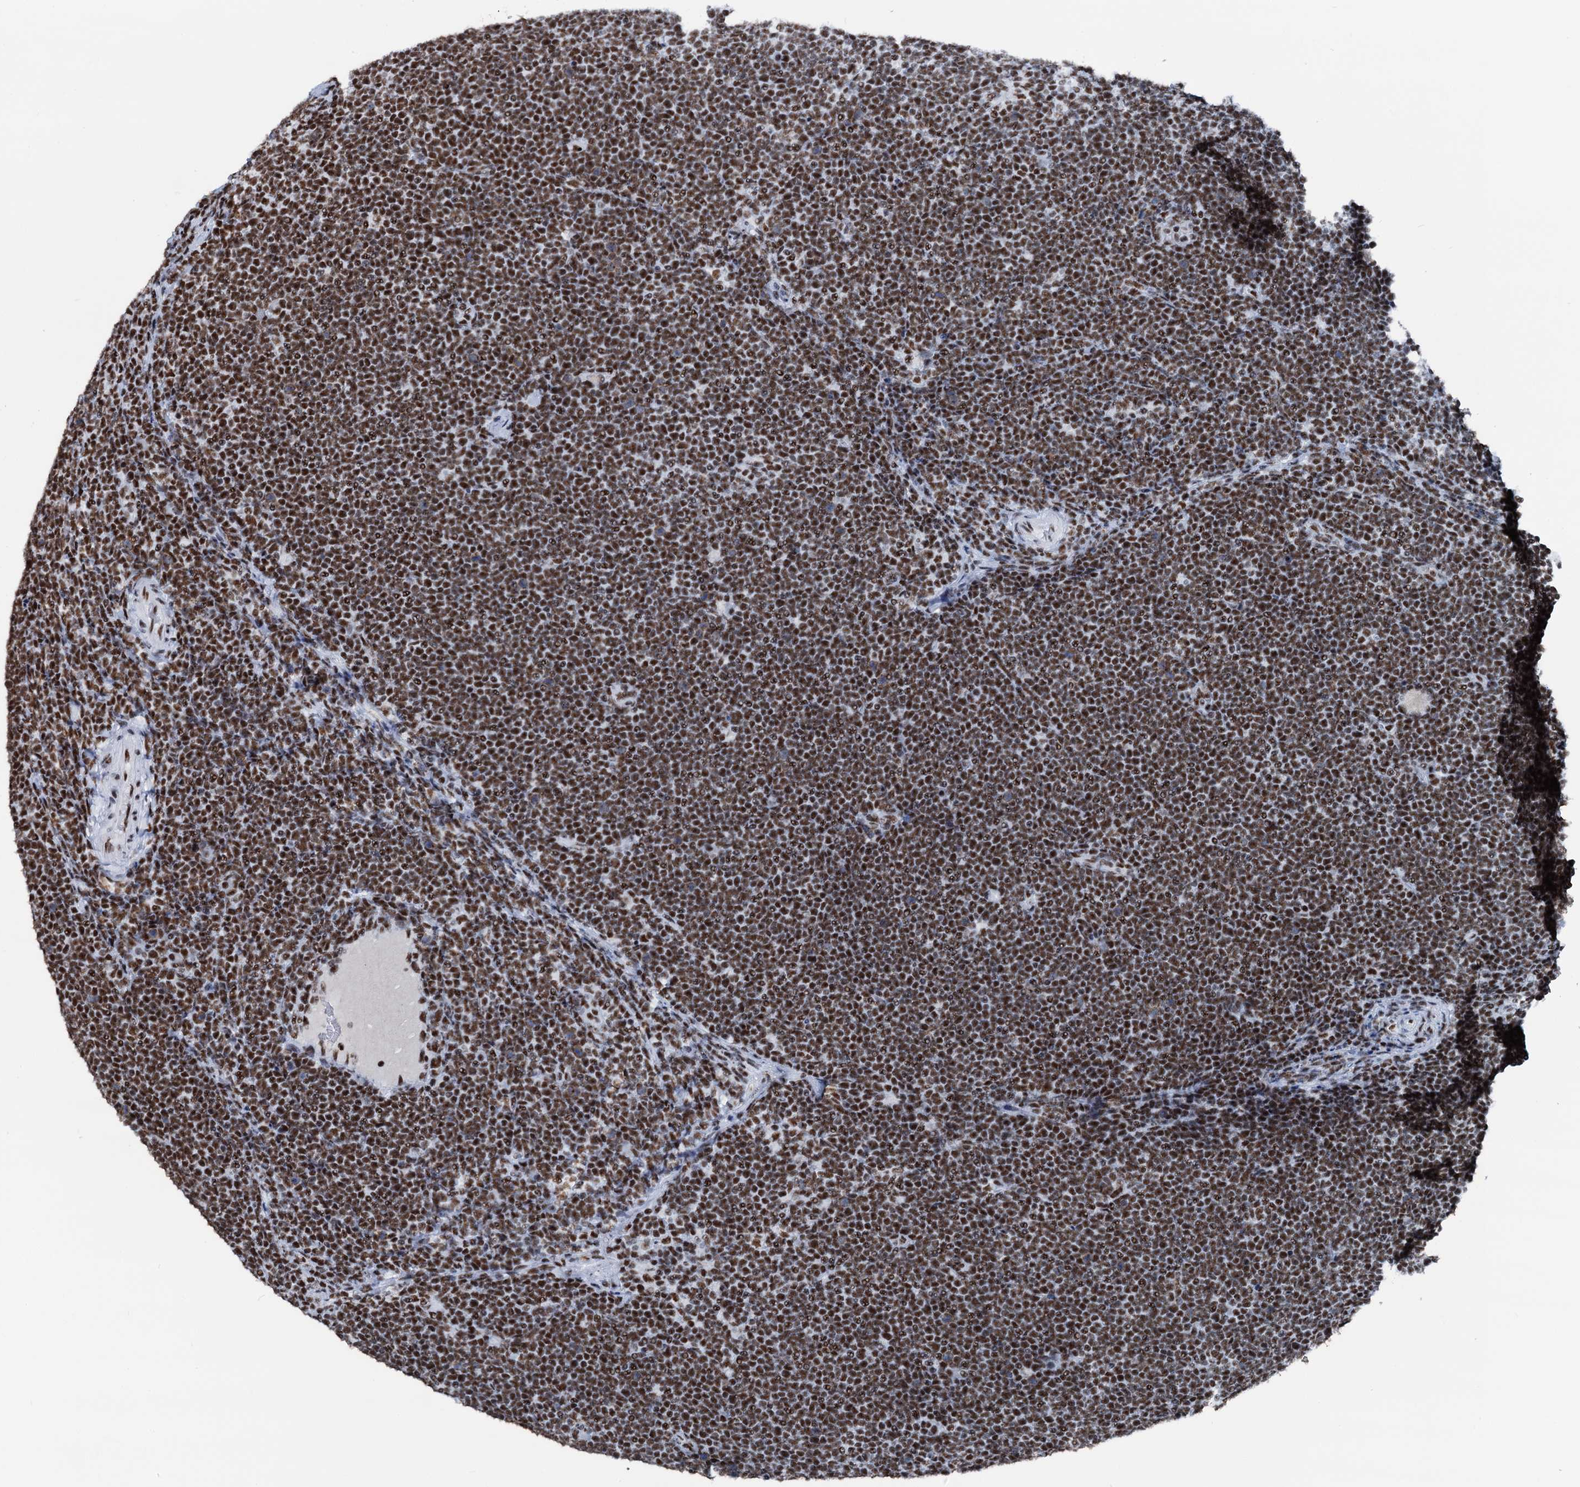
{"staining": {"intensity": "moderate", "quantity": ">75%", "location": "nuclear"}, "tissue": "lymphoma", "cell_type": "Tumor cells", "image_type": "cancer", "snomed": [{"axis": "morphology", "description": "Malignant lymphoma, non-Hodgkin's type, High grade"}, {"axis": "topography", "description": "Lymph node"}], "caption": "Moderate nuclear expression for a protein is identified in approximately >75% of tumor cells of lymphoma using immunohistochemistry.", "gene": "DDX23", "patient": {"sex": "male", "age": 13}}